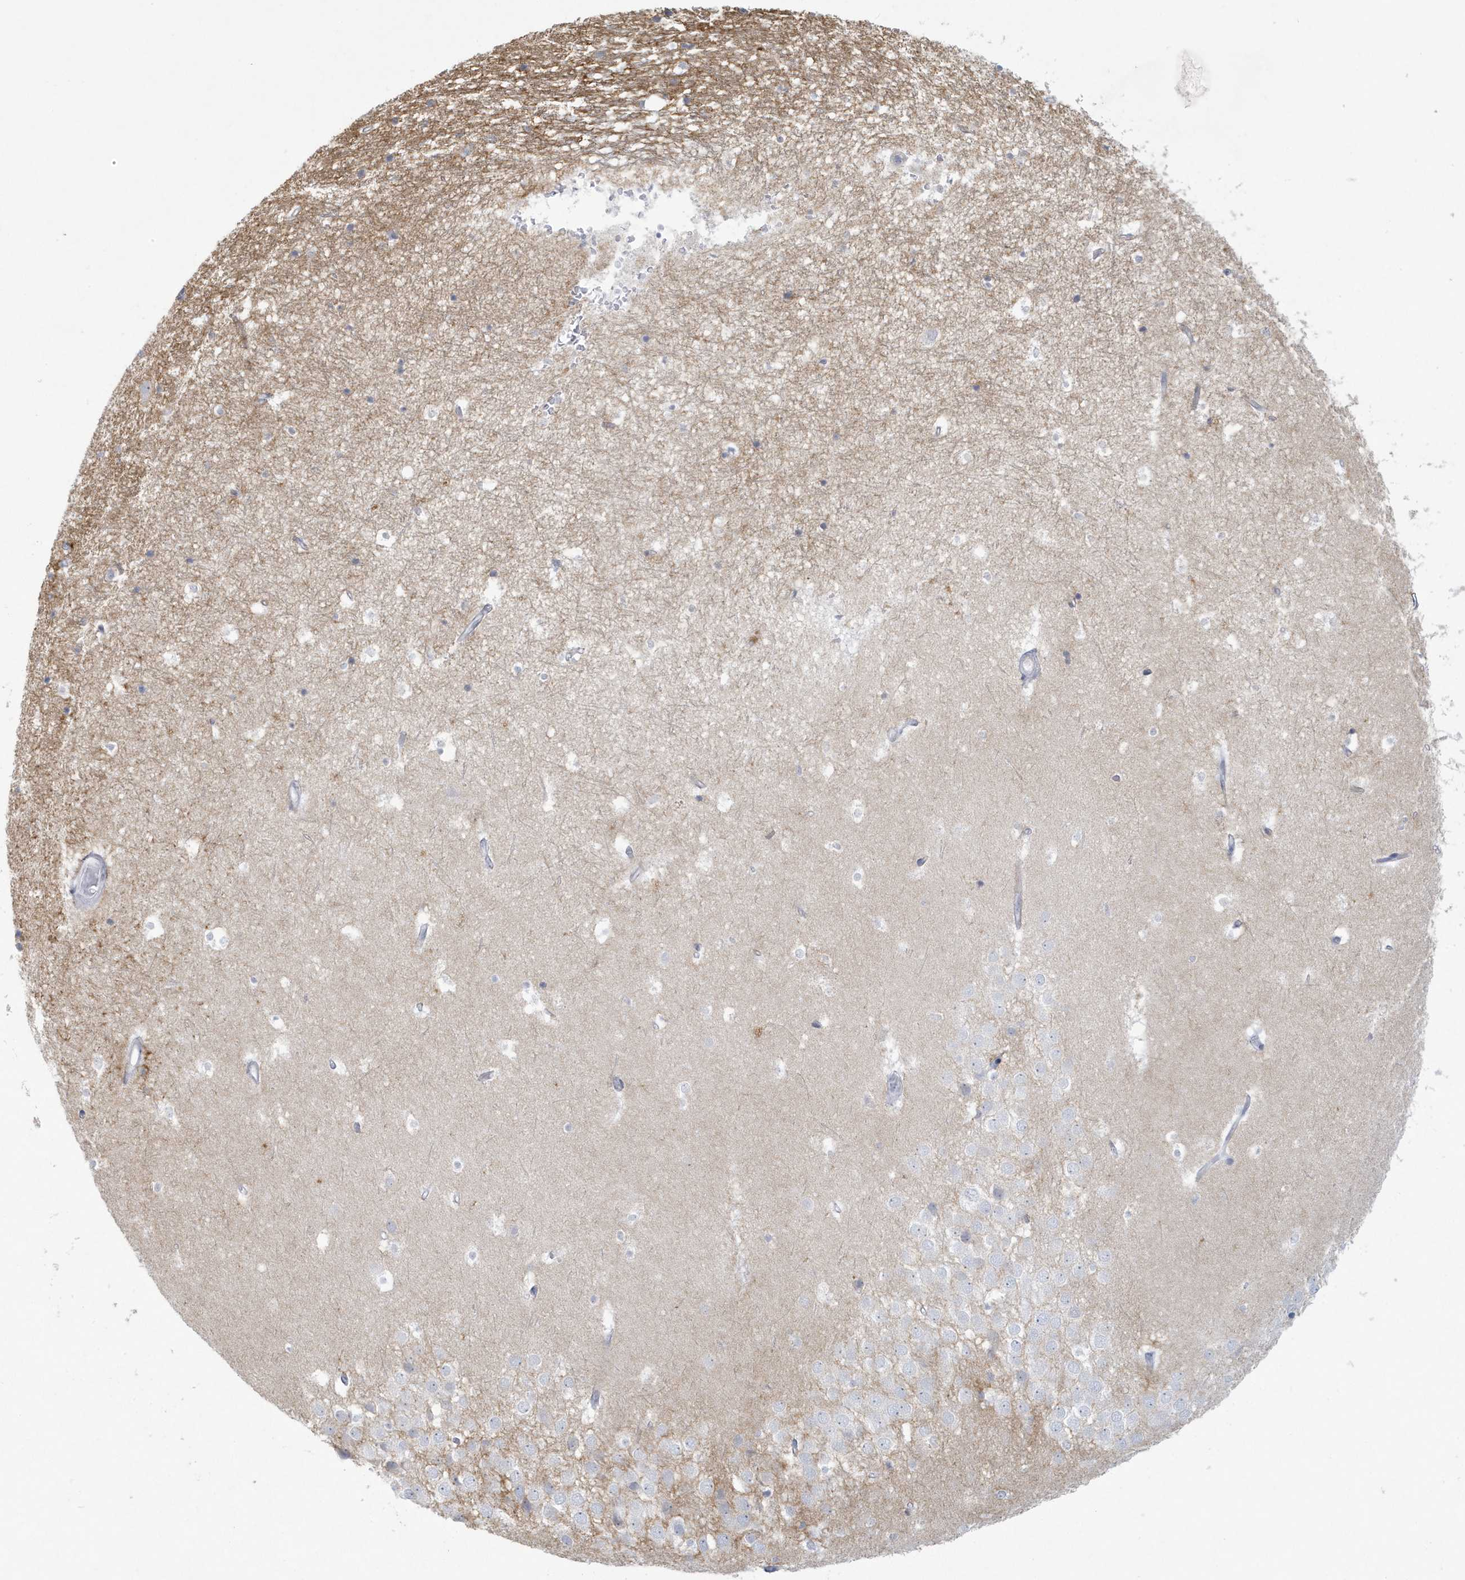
{"staining": {"intensity": "weak", "quantity": "<25%", "location": "cytoplasmic/membranous"}, "tissue": "hippocampus", "cell_type": "Glial cells", "image_type": "normal", "snomed": [{"axis": "morphology", "description": "Normal tissue, NOS"}, {"axis": "topography", "description": "Hippocampus"}], "caption": "Immunohistochemistry histopathology image of benign human hippocampus stained for a protein (brown), which demonstrates no positivity in glial cells.", "gene": "HERC6", "patient": {"sex": "female", "age": 52}}